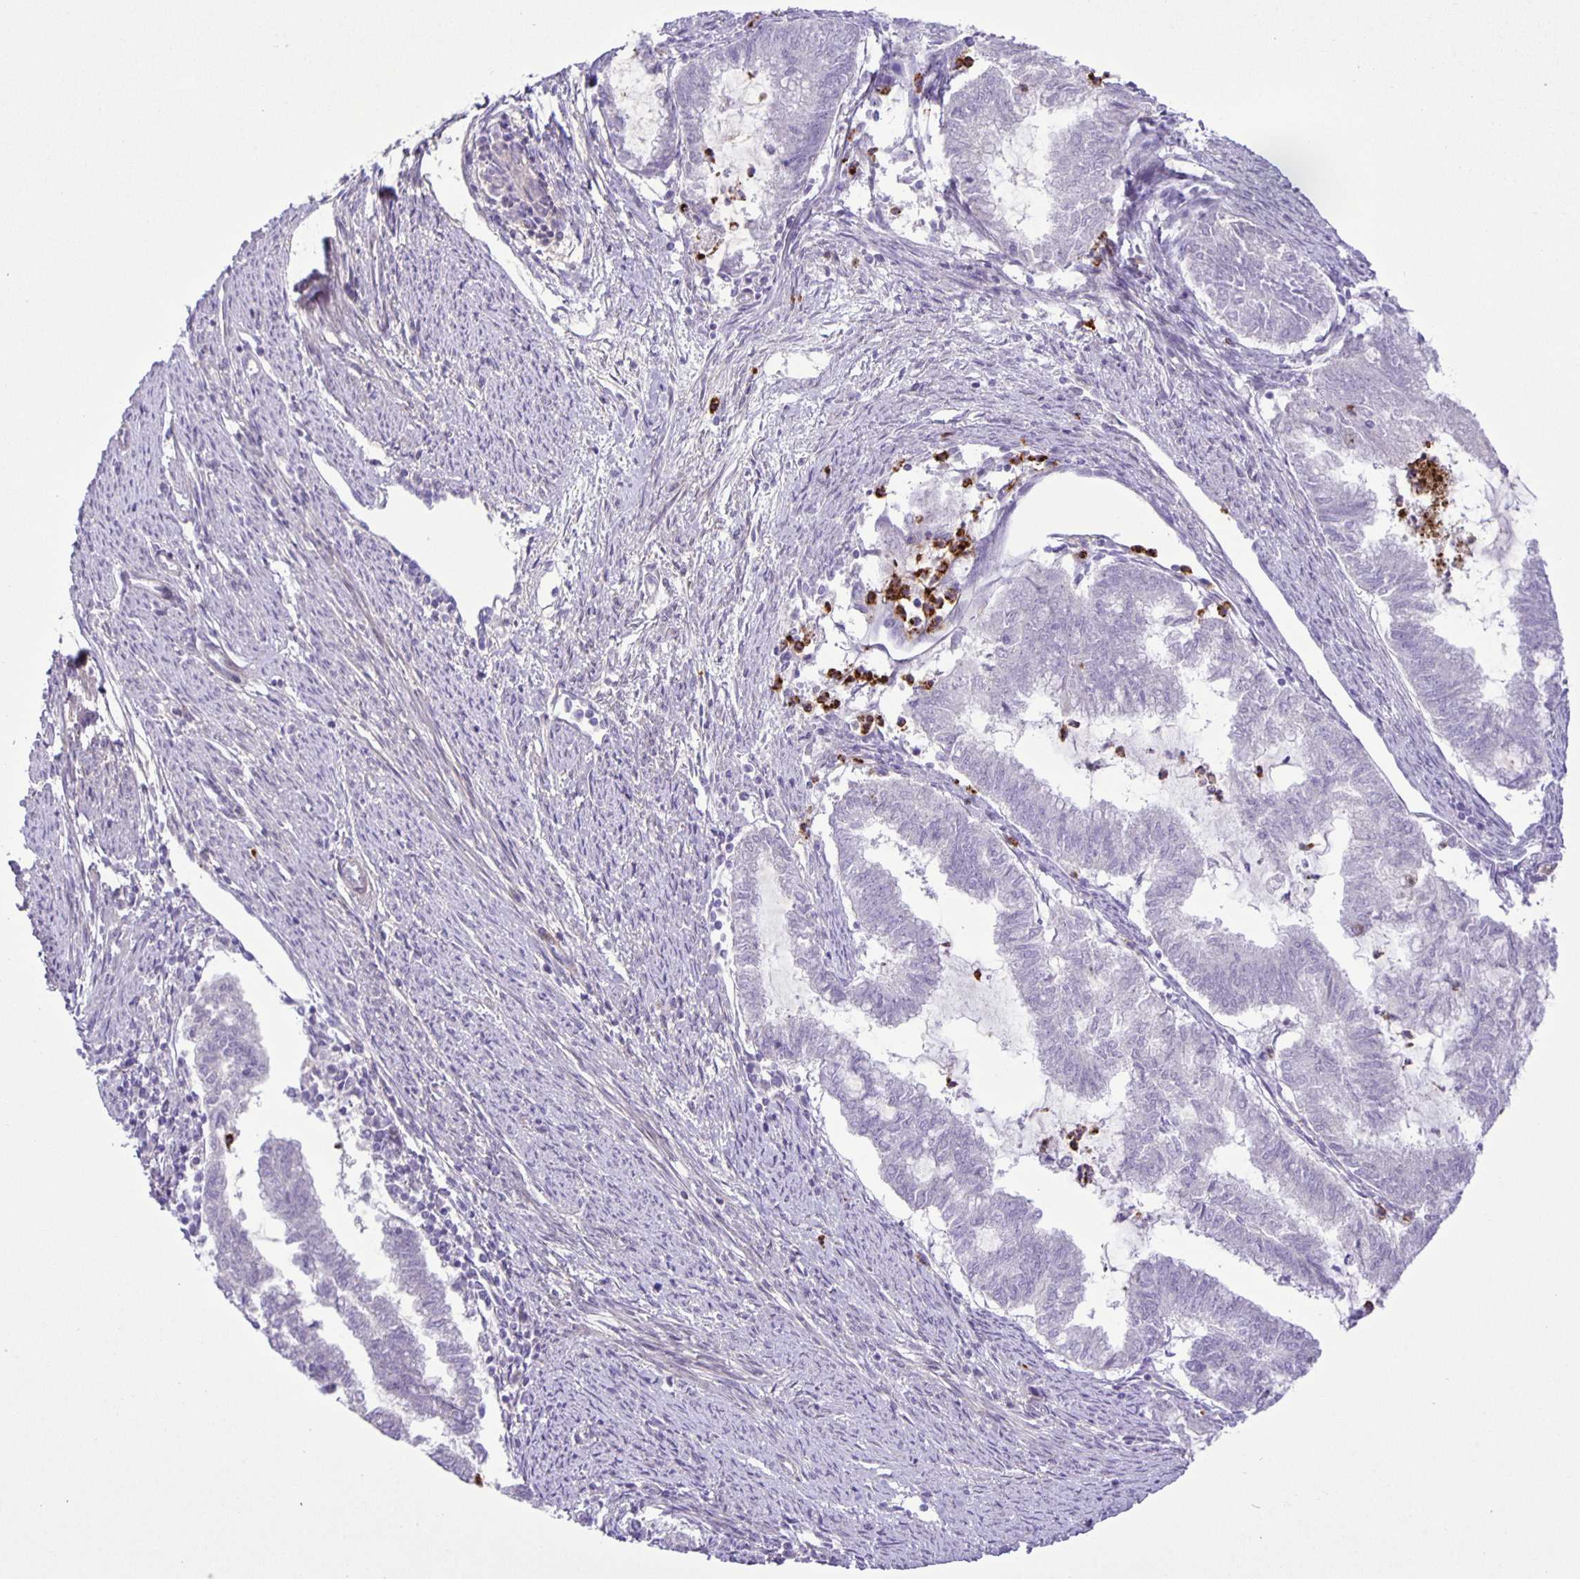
{"staining": {"intensity": "negative", "quantity": "none", "location": "none"}, "tissue": "endometrial cancer", "cell_type": "Tumor cells", "image_type": "cancer", "snomed": [{"axis": "morphology", "description": "Adenocarcinoma, NOS"}, {"axis": "topography", "description": "Endometrium"}], "caption": "Tumor cells show no significant protein staining in adenocarcinoma (endometrial).", "gene": "ADCK1", "patient": {"sex": "female", "age": 79}}